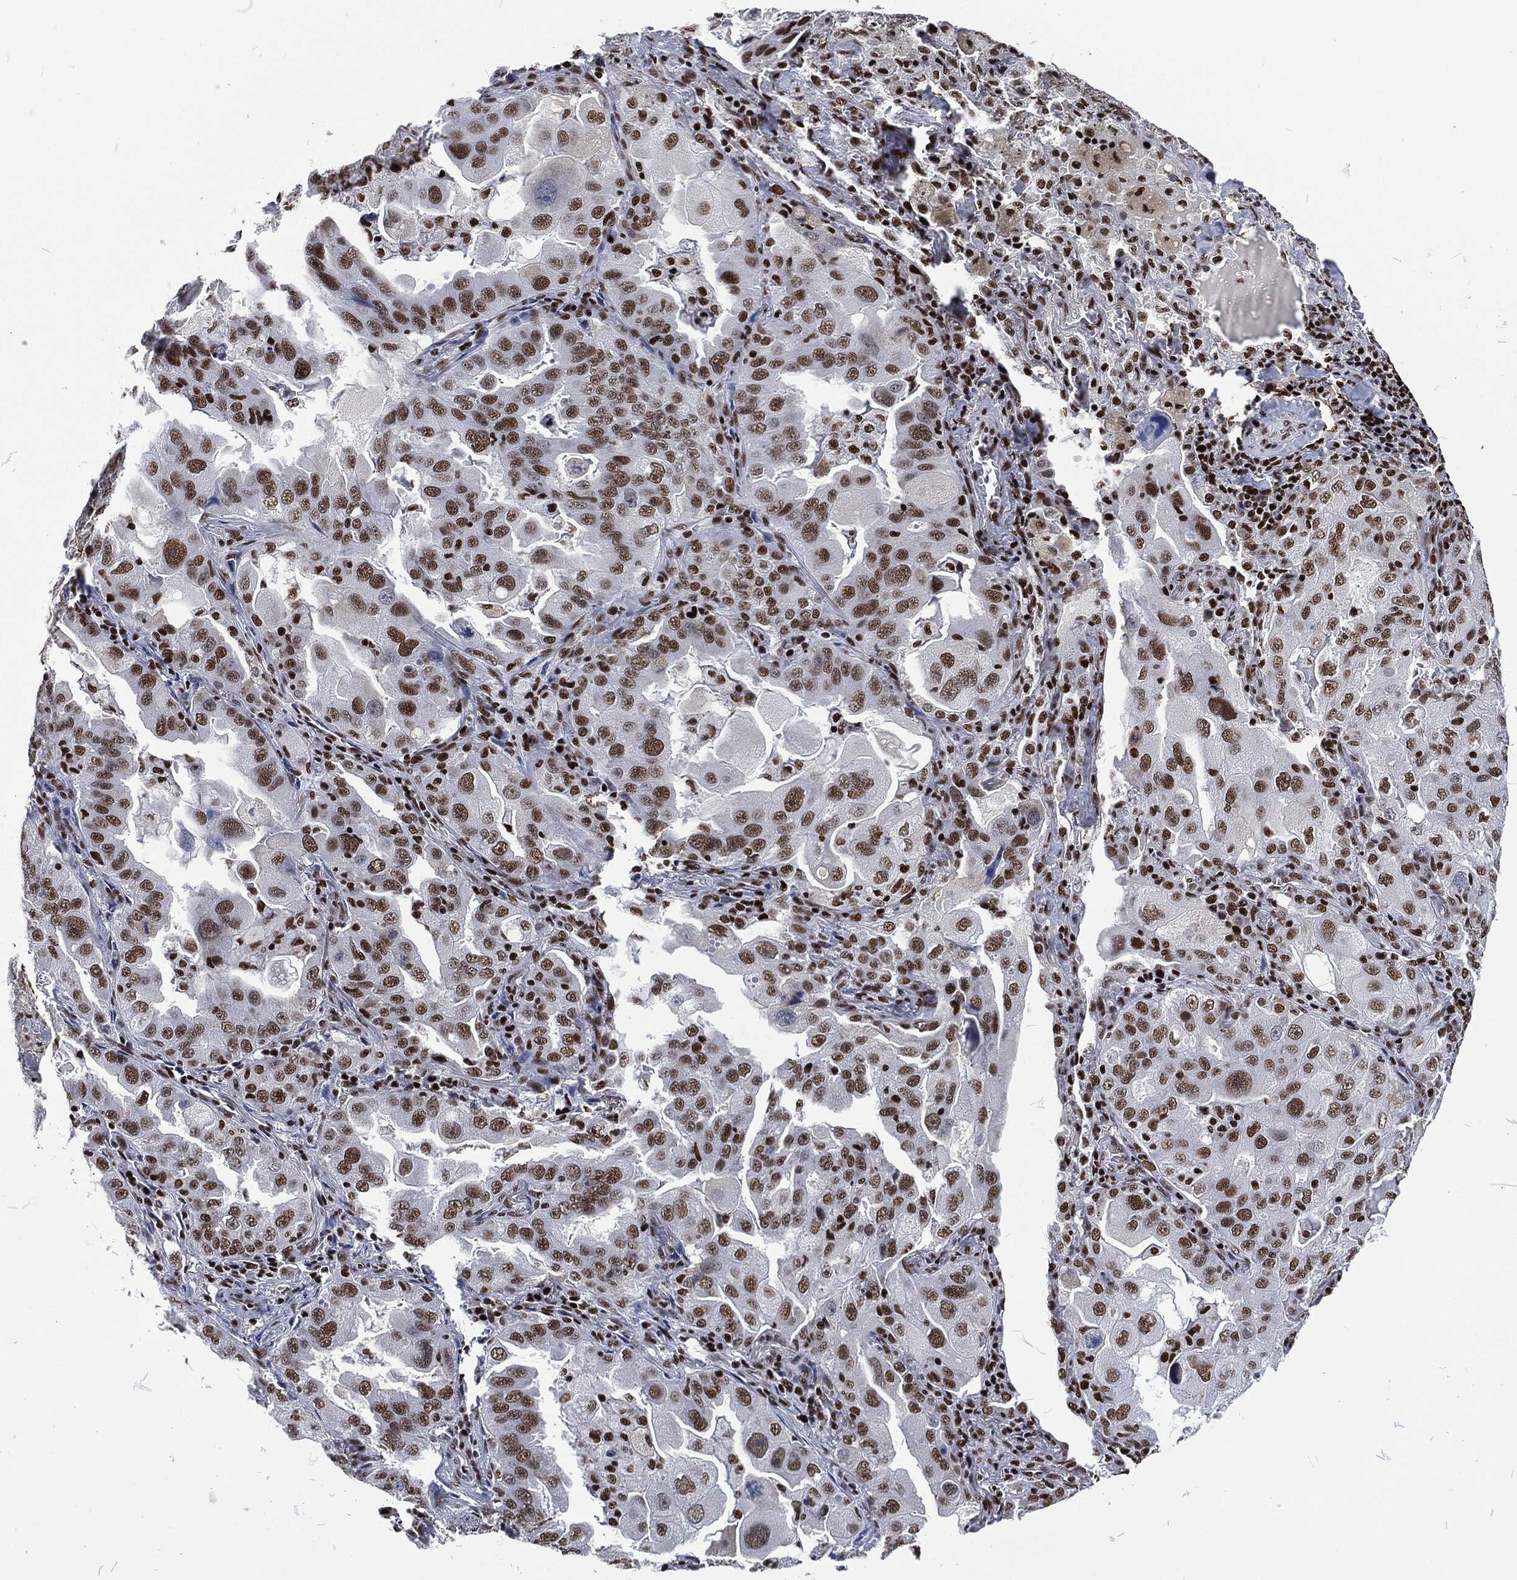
{"staining": {"intensity": "strong", "quantity": "25%-75%", "location": "nuclear"}, "tissue": "lung cancer", "cell_type": "Tumor cells", "image_type": "cancer", "snomed": [{"axis": "morphology", "description": "Adenocarcinoma, NOS"}, {"axis": "topography", "description": "Lung"}], "caption": "Tumor cells exhibit strong nuclear staining in approximately 25%-75% of cells in lung cancer (adenocarcinoma).", "gene": "DCPS", "patient": {"sex": "female", "age": 61}}